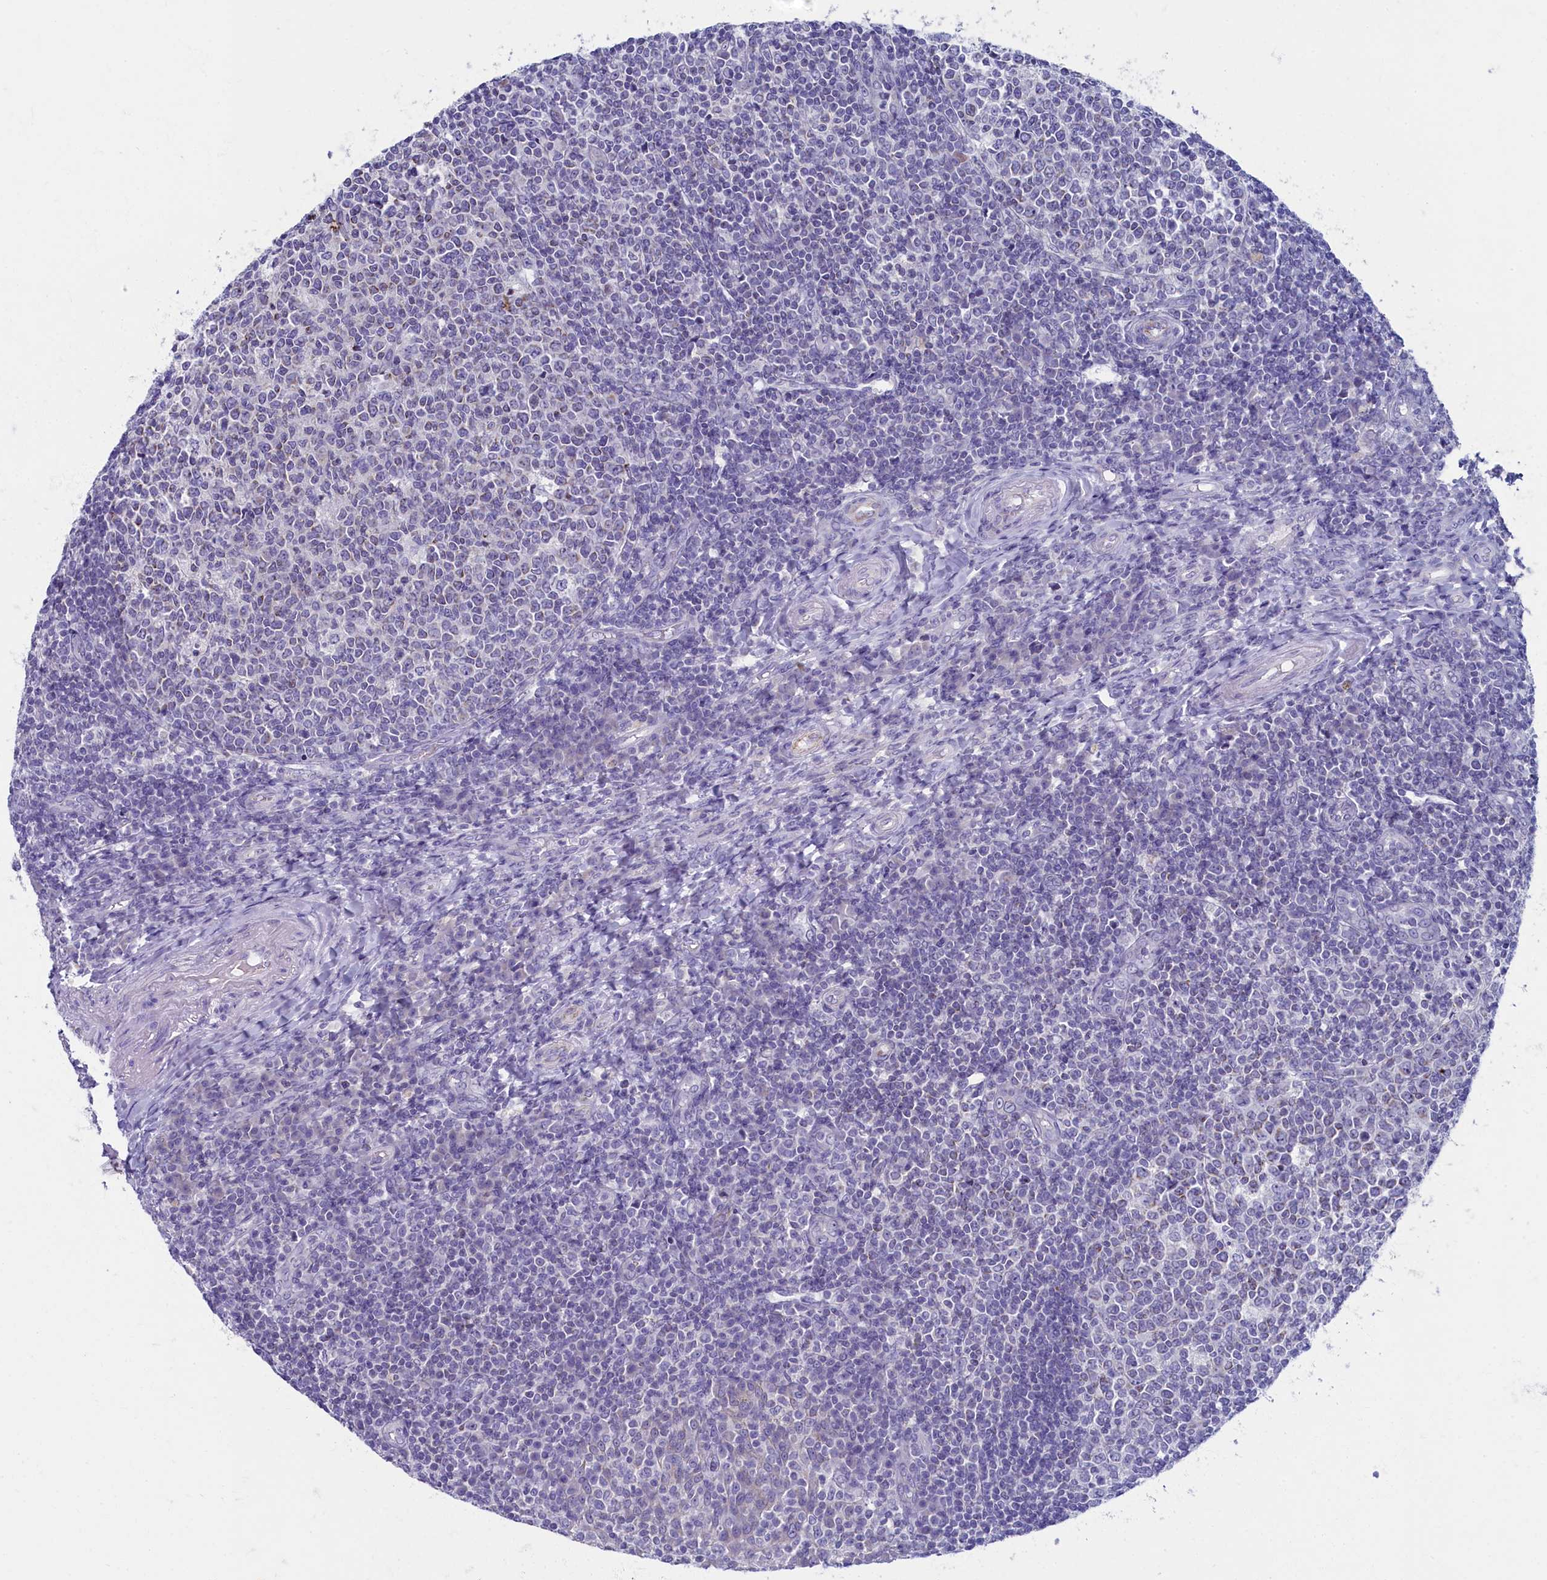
{"staining": {"intensity": "weak", "quantity": "<25%", "location": "cytoplasmic/membranous"}, "tissue": "tonsil", "cell_type": "Germinal center cells", "image_type": "normal", "snomed": [{"axis": "morphology", "description": "Normal tissue, NOS"}, {"axis": "topography", "description": "Tonsil"}], "caption": "Germinal center cells are negative for brown protein staining in unremarkable tonsil. The staining is performed using DAB brown chromogen with nuclei counter-stained in using hematoxylin.", "gene": "OCIAD2", "patient": {"sex": "female", "age": 19}}